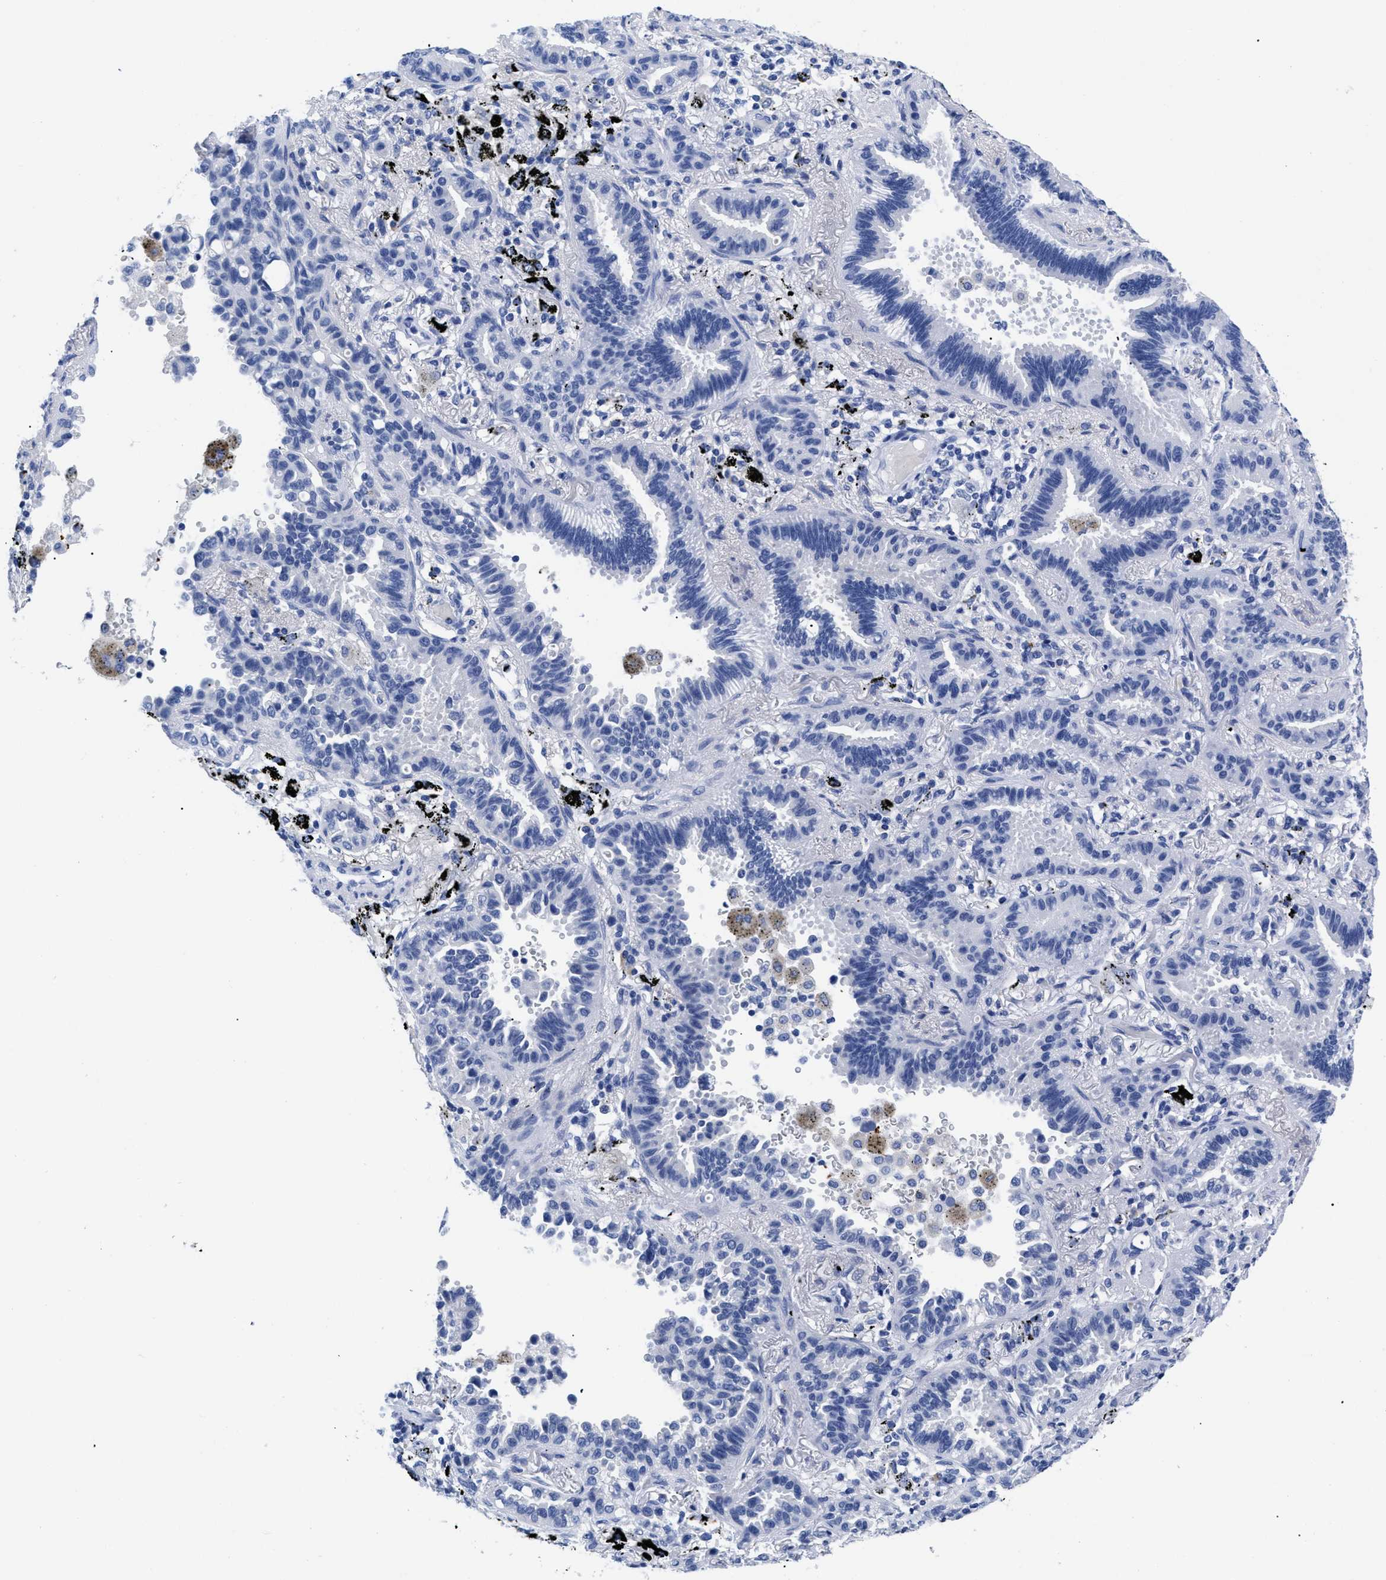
{"staining": {"intensity": "negative", "quantity": "none", "location": "none"}, "tissue": "lung cancer", "cell_type": "Tumor cells", "image_type": "cancer", "snomed": [{"axis": "morphology", "description": "Normal tissue, NOS"}, {"axis": "morphology", "description": "Adenocarcinoma, NOS"}, {"axis": "topography", "description": "Lung"}], "caption": "Immunohistochemistry (IHC) of adenocarcinoma (lung) demonstrates no staining in tumor cells.", "gene": "TREML1", "patient": {"sex": "male", "age": 59}}